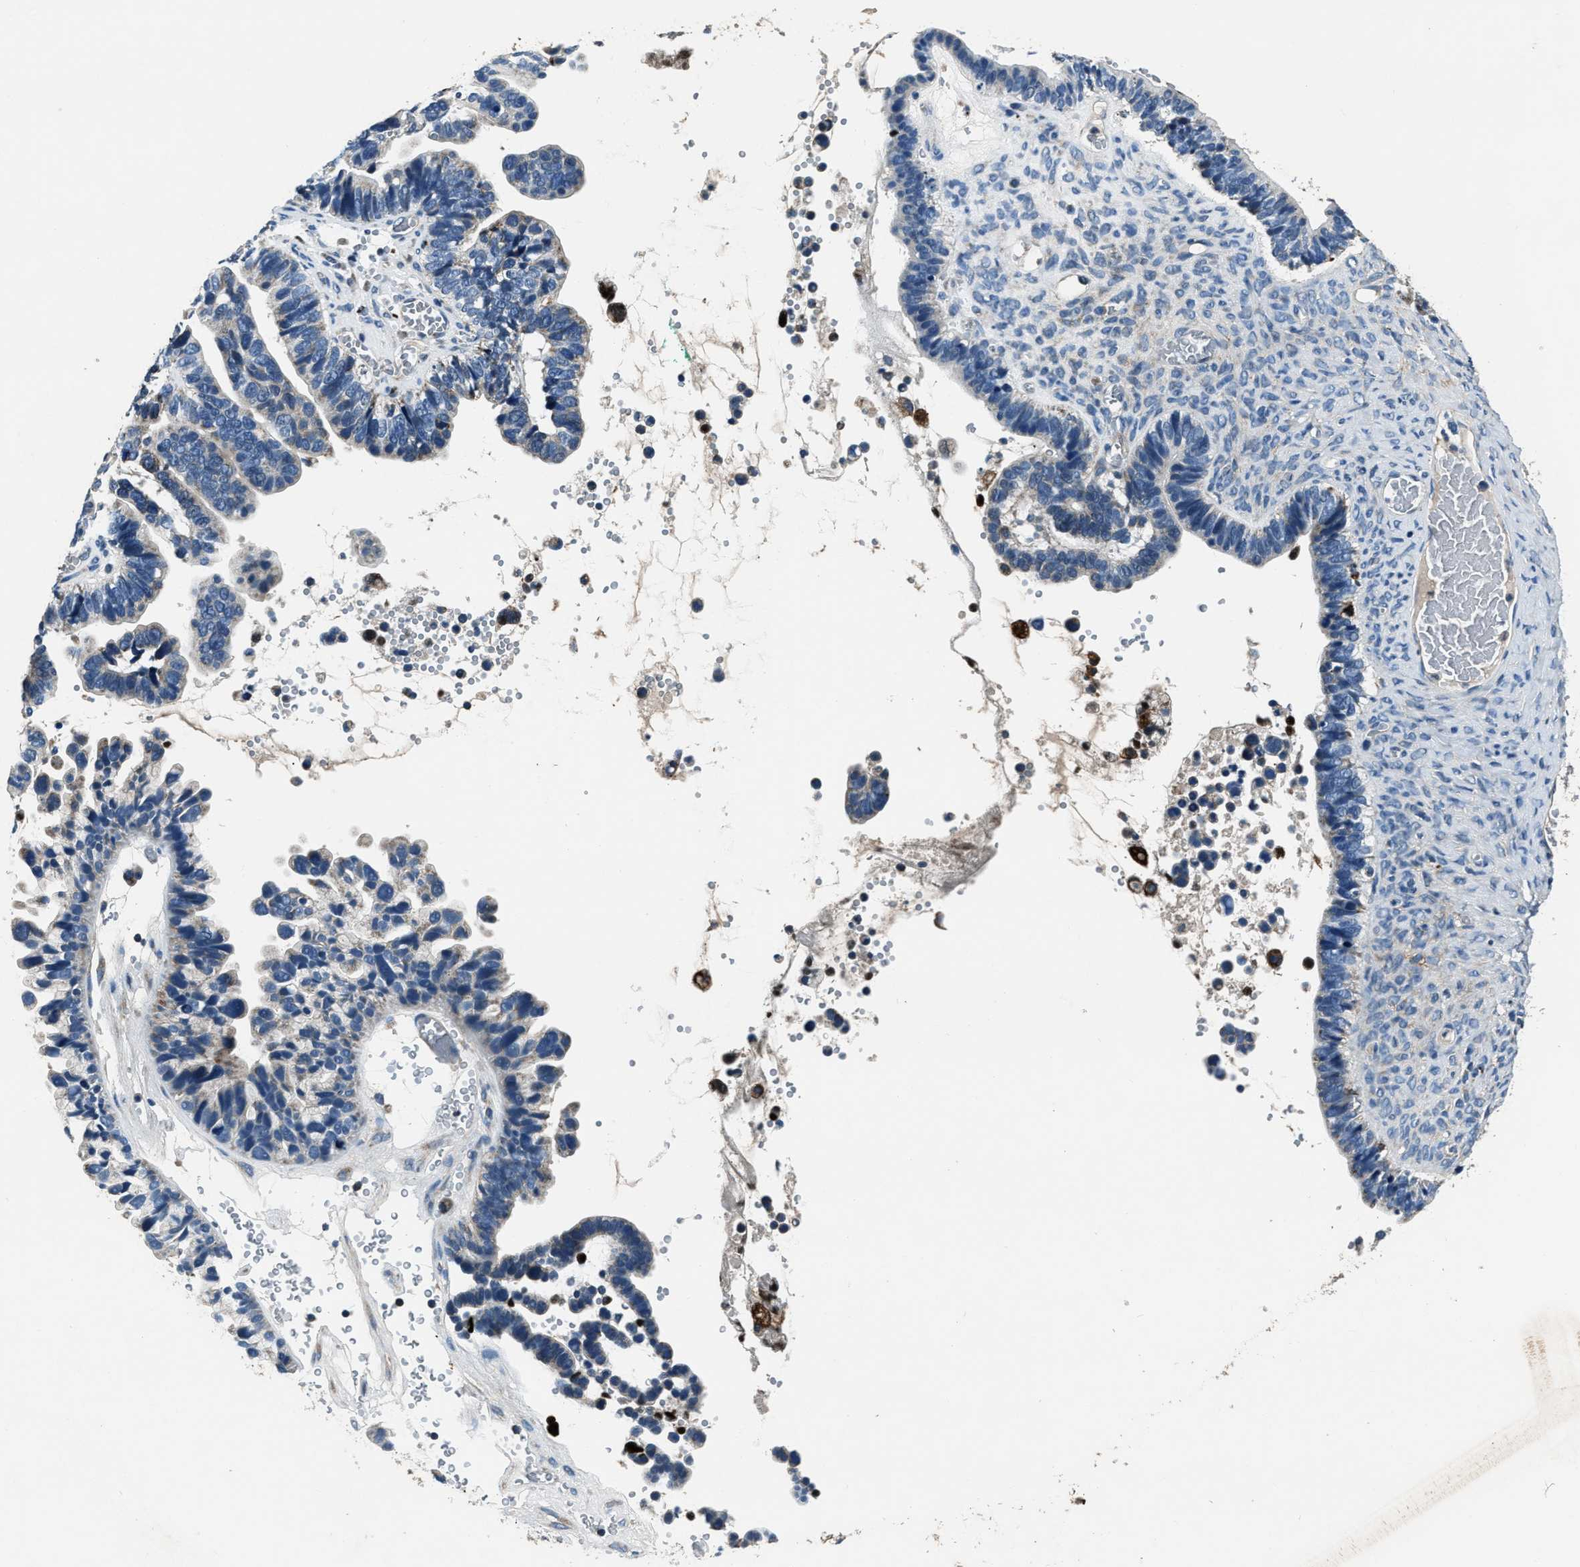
{"staining": {"intensity": "negative", "quantity": "none", "location": "none"}, "tissue": "ovarian cancer", "cell_type": "Tumor cells", "image_type": "cancer", "snomed": [{"axis": "morphology", "description": "Cystadenocarcinoma, serous, NOS"}, {"axis": "topography", "description": "Ovary"}], "caption": "Tumor cells show no significant protein staining in ovarian serous cystadenocarcinoma.", "gene": "OGDH", "patient": {"sex": "female", "age": 56}}